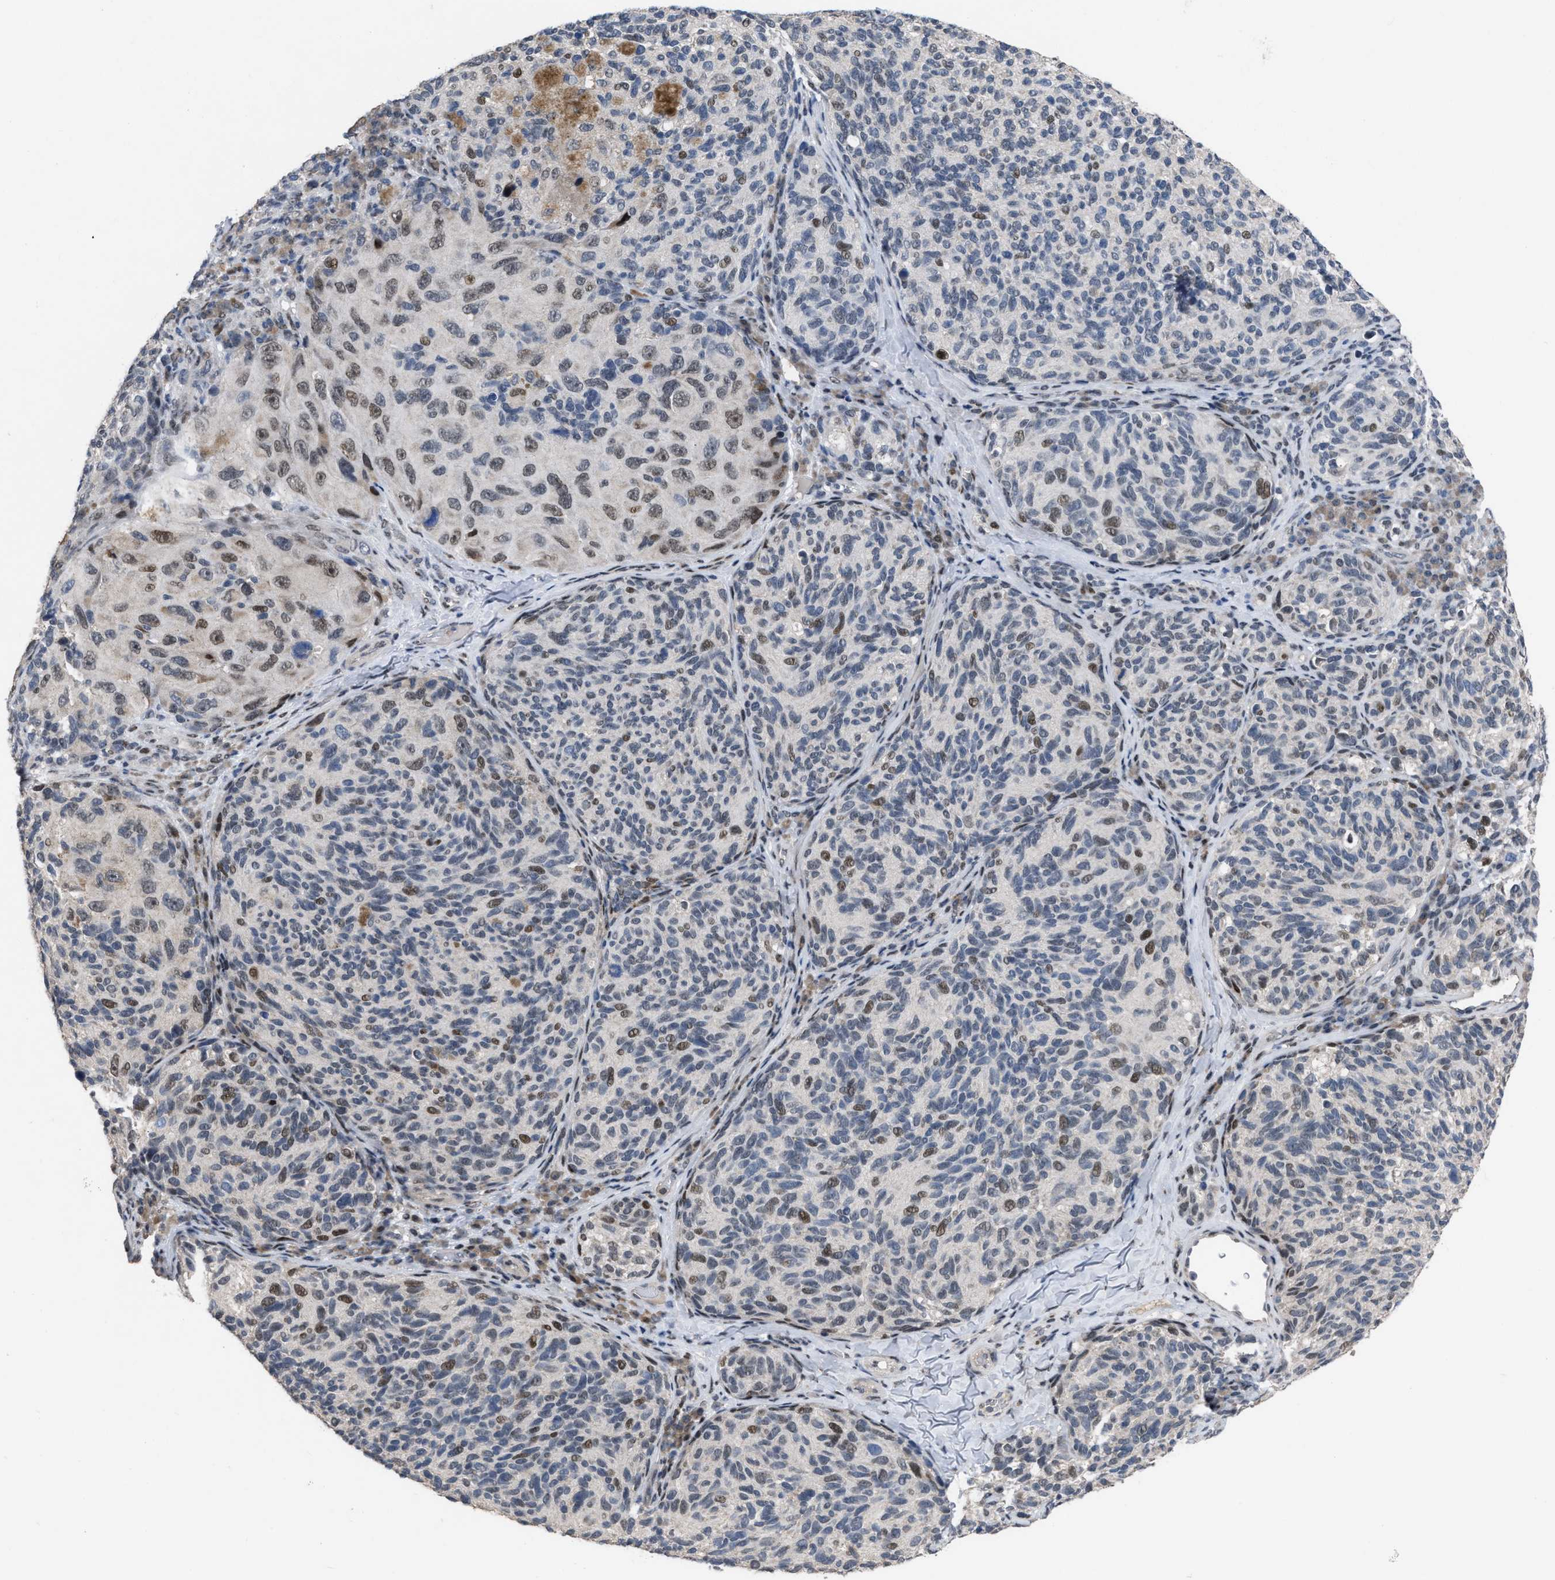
{"staining": {"intensity": "weak", "quantity": "25%-75%", "location": "nuclear"}, "tissue": "melanoma", "cell_type": "Tumor cells", "image_type": "cancer", "snomed": [{"axis": "morphology", "description": "Malignant melanoma, NOS"}, {"axis": "topography", "description": "Skin"}], "caption": "An IHC image of neoplastic tissue is shown. Protein staining in brown labels weak nuclear positivity in malignant melanoma within tumor cells.", "gene": "SETDB1", "patient": {"sex": "female", "age": 73}}